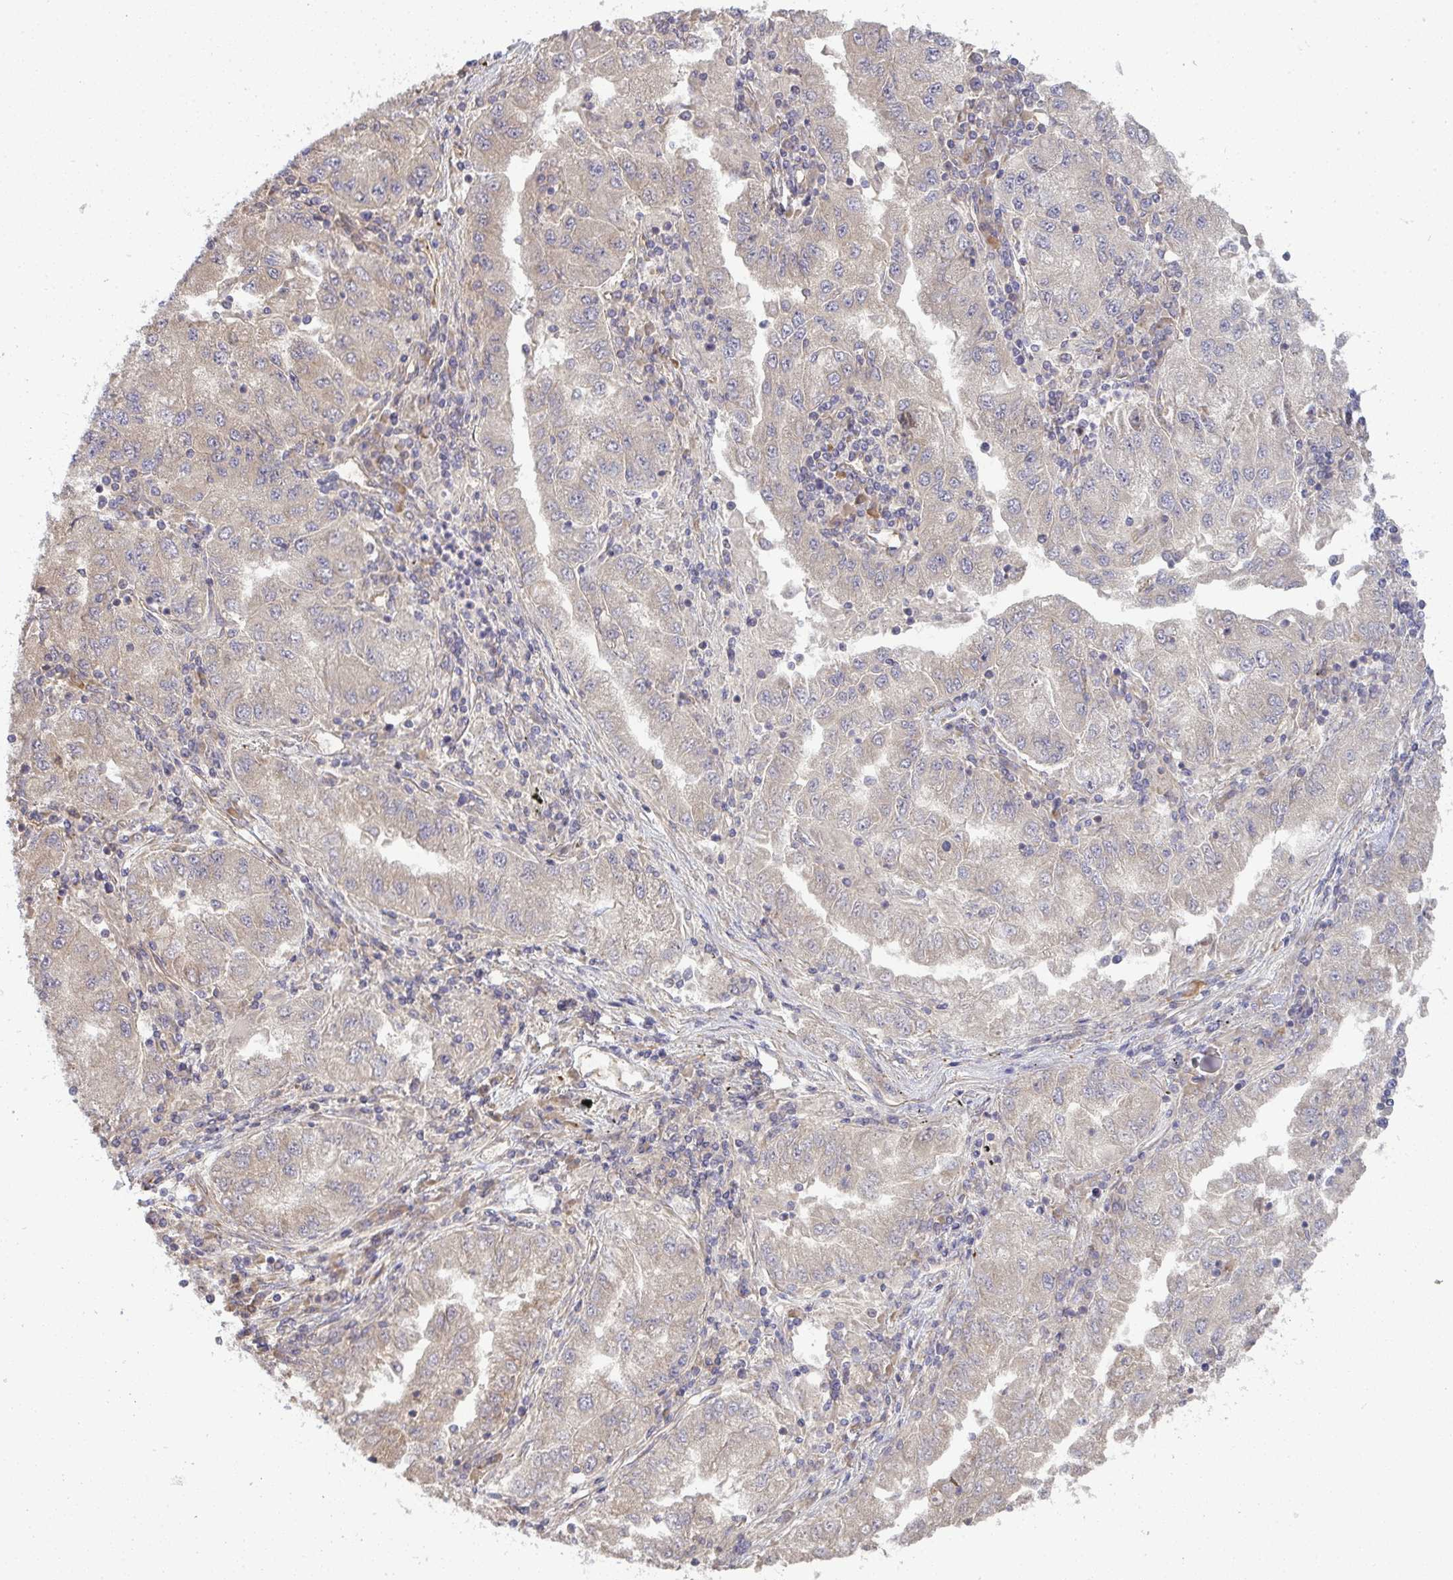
{"staining": {"intensity": "weak", "quantity": "<25%", "location": "cytoplasmic/membranous"}, "tissue": "lung cancer", "cell_type": "Tumor cells", "image_type": "cancer", "snomed": [{"axis": "morphology", "description": "Adenocarcinoma, NOS"}, {"axis": "morphology", "description": "Adenocarcinoma primary or metastatic"}, {"axis": "topography", "description": "Lung"}], "caption": "Tumor cells show no significant protein expression in adenocarcinoma primary or metastatic (lung).", "gene": "B4GALT6", "patient": {"sex": "male", "age": 74}}